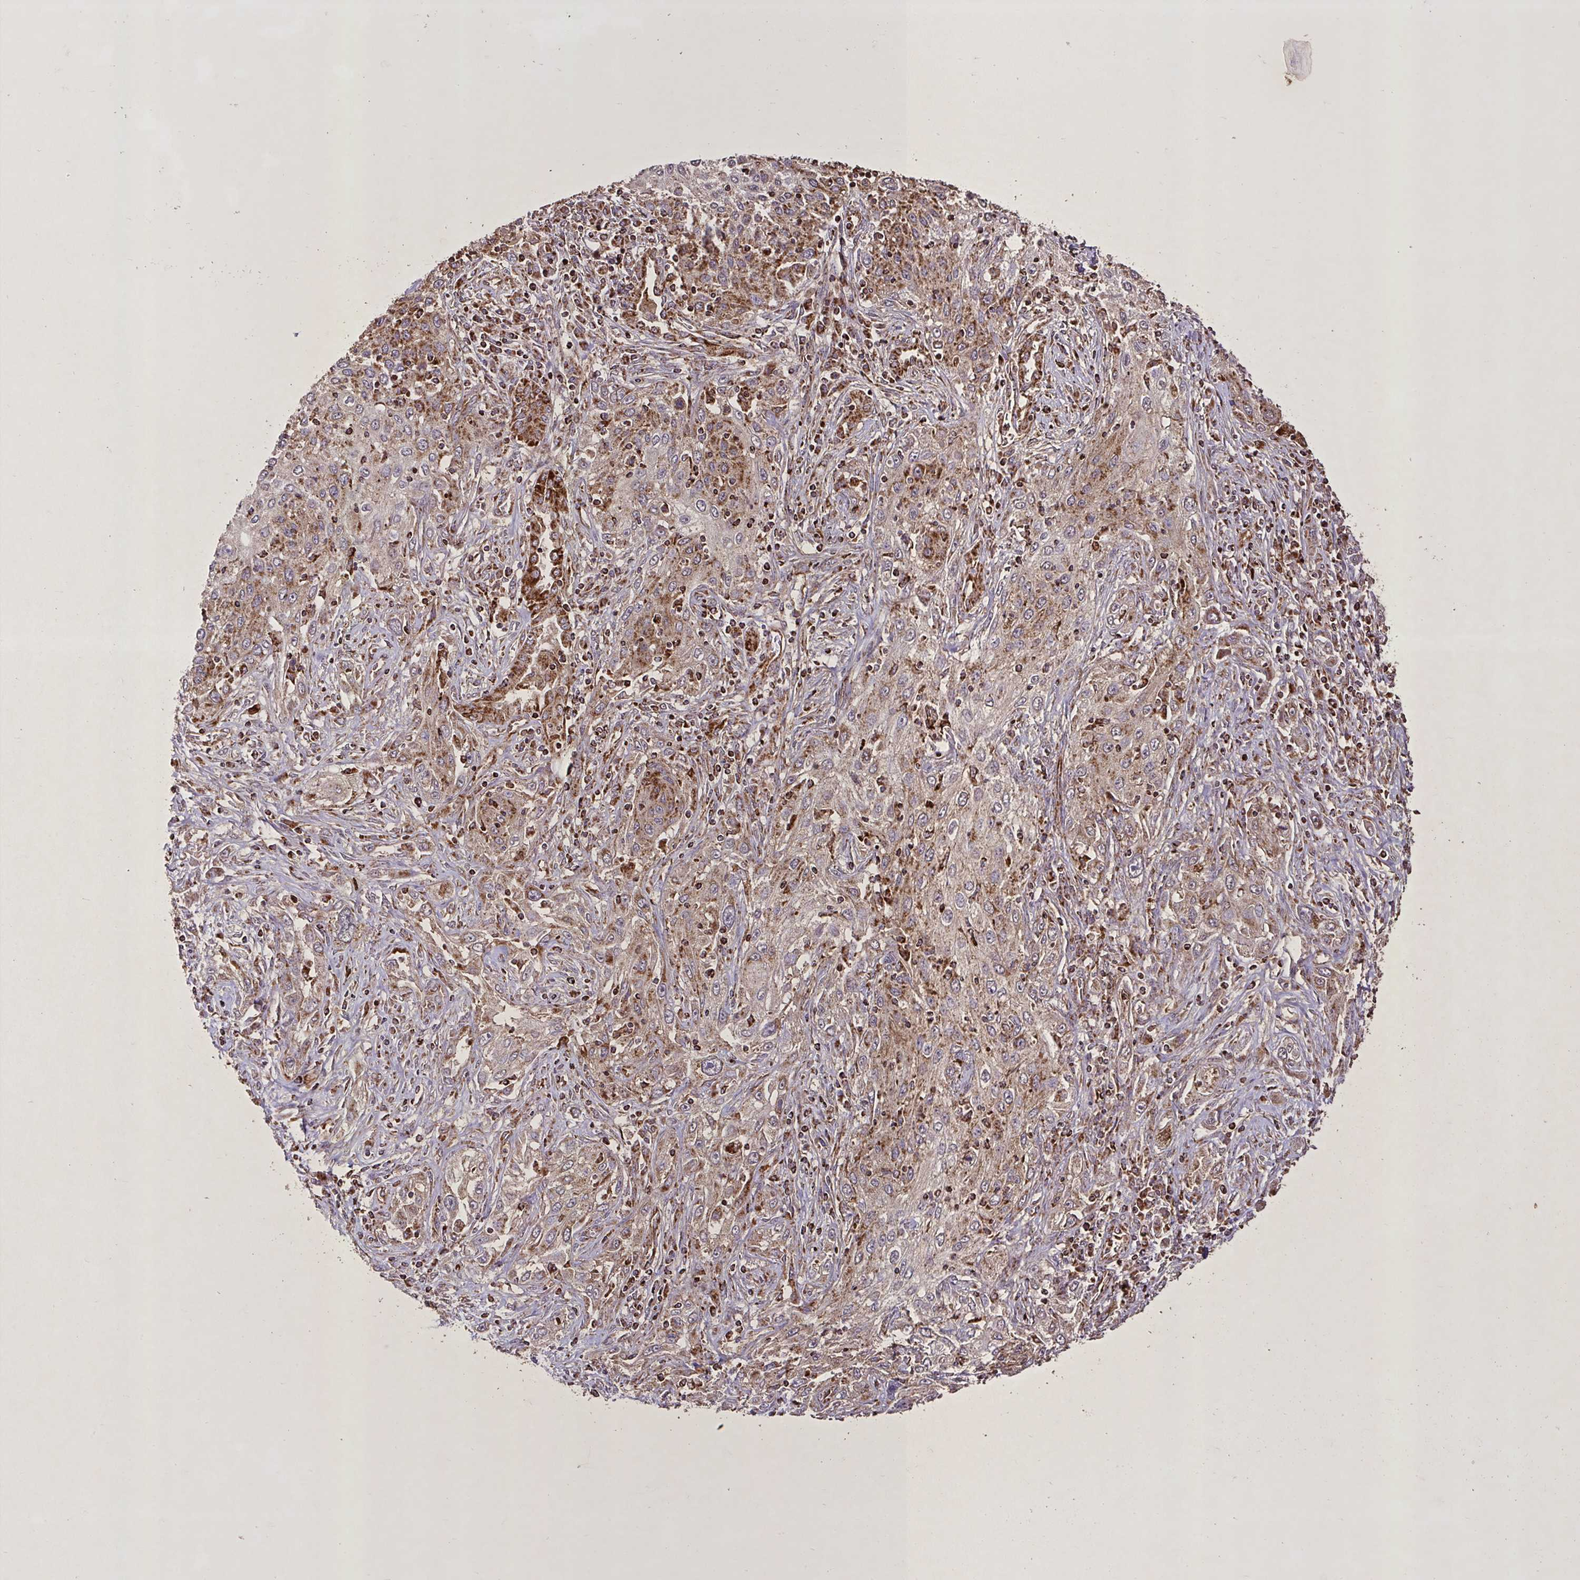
{"staining": {"intensity": "moderate", "quantity": ">75%", "location": "cytoplasmic/membranous"}, "tissue": "lung cancer", "cell_type": "Tumor cells", "image_type": "cancer", "snomed": [{"axis": "morphology", "description": "Squamous cell carcinoma, NOS"}, {"axis": "topography", "description": "Lung"}], "caption": "Protein expression analysis of lung cancer demonstrates moderate cytoplasmic/membranous staining in about >75% of tumor cells. The staining is performed using DAB (3,3'-diaminobenzidine) brown chromogen to label protein expression. The nuclei are counter-stained blue using hematoxylin.", "gene": "AGK", "patient": {"sex": "female", "age": 69}}